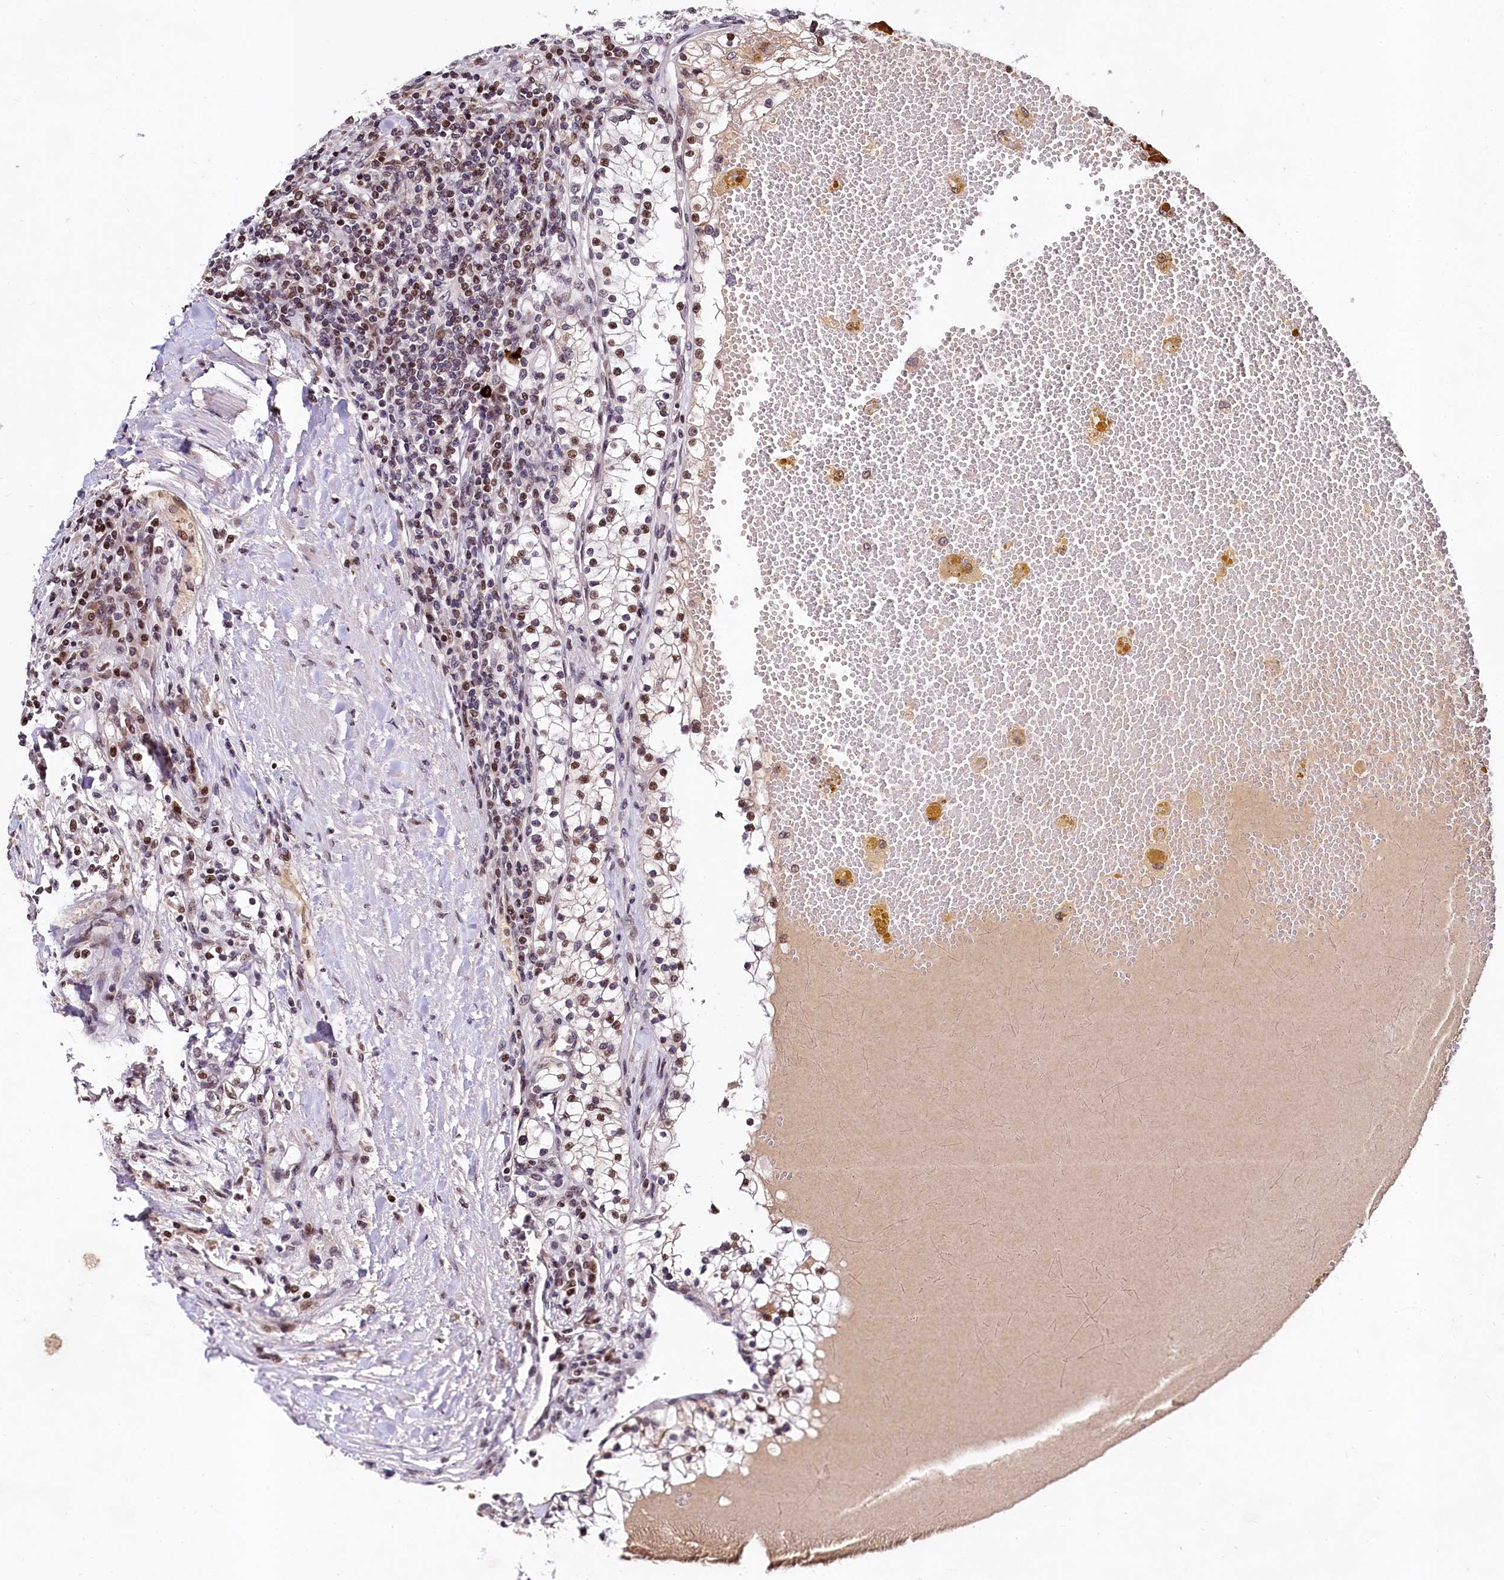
{"staining": {"intensity": "weak", "quantity": "25%-75%", "location": "nuclear"}, "tissue": "renal cancer", "cell_type": "Tumor cells", "image_type": "cancer", "snomed": [{"axis": "morphology", "description": "Normal tissue, NOS"}, {"axis": "morphology", "description": "Adenocarcinoma, NOS"}, {"axis": "topography", "description": "Kidney"}], "caption": "This is an image of immunohistochemistry staining of renal cancer, which shows weak positivity in the nuclear of tumor cells.", "gene": "FAM217B", "patient": {"sex": "male", "age": 68}}